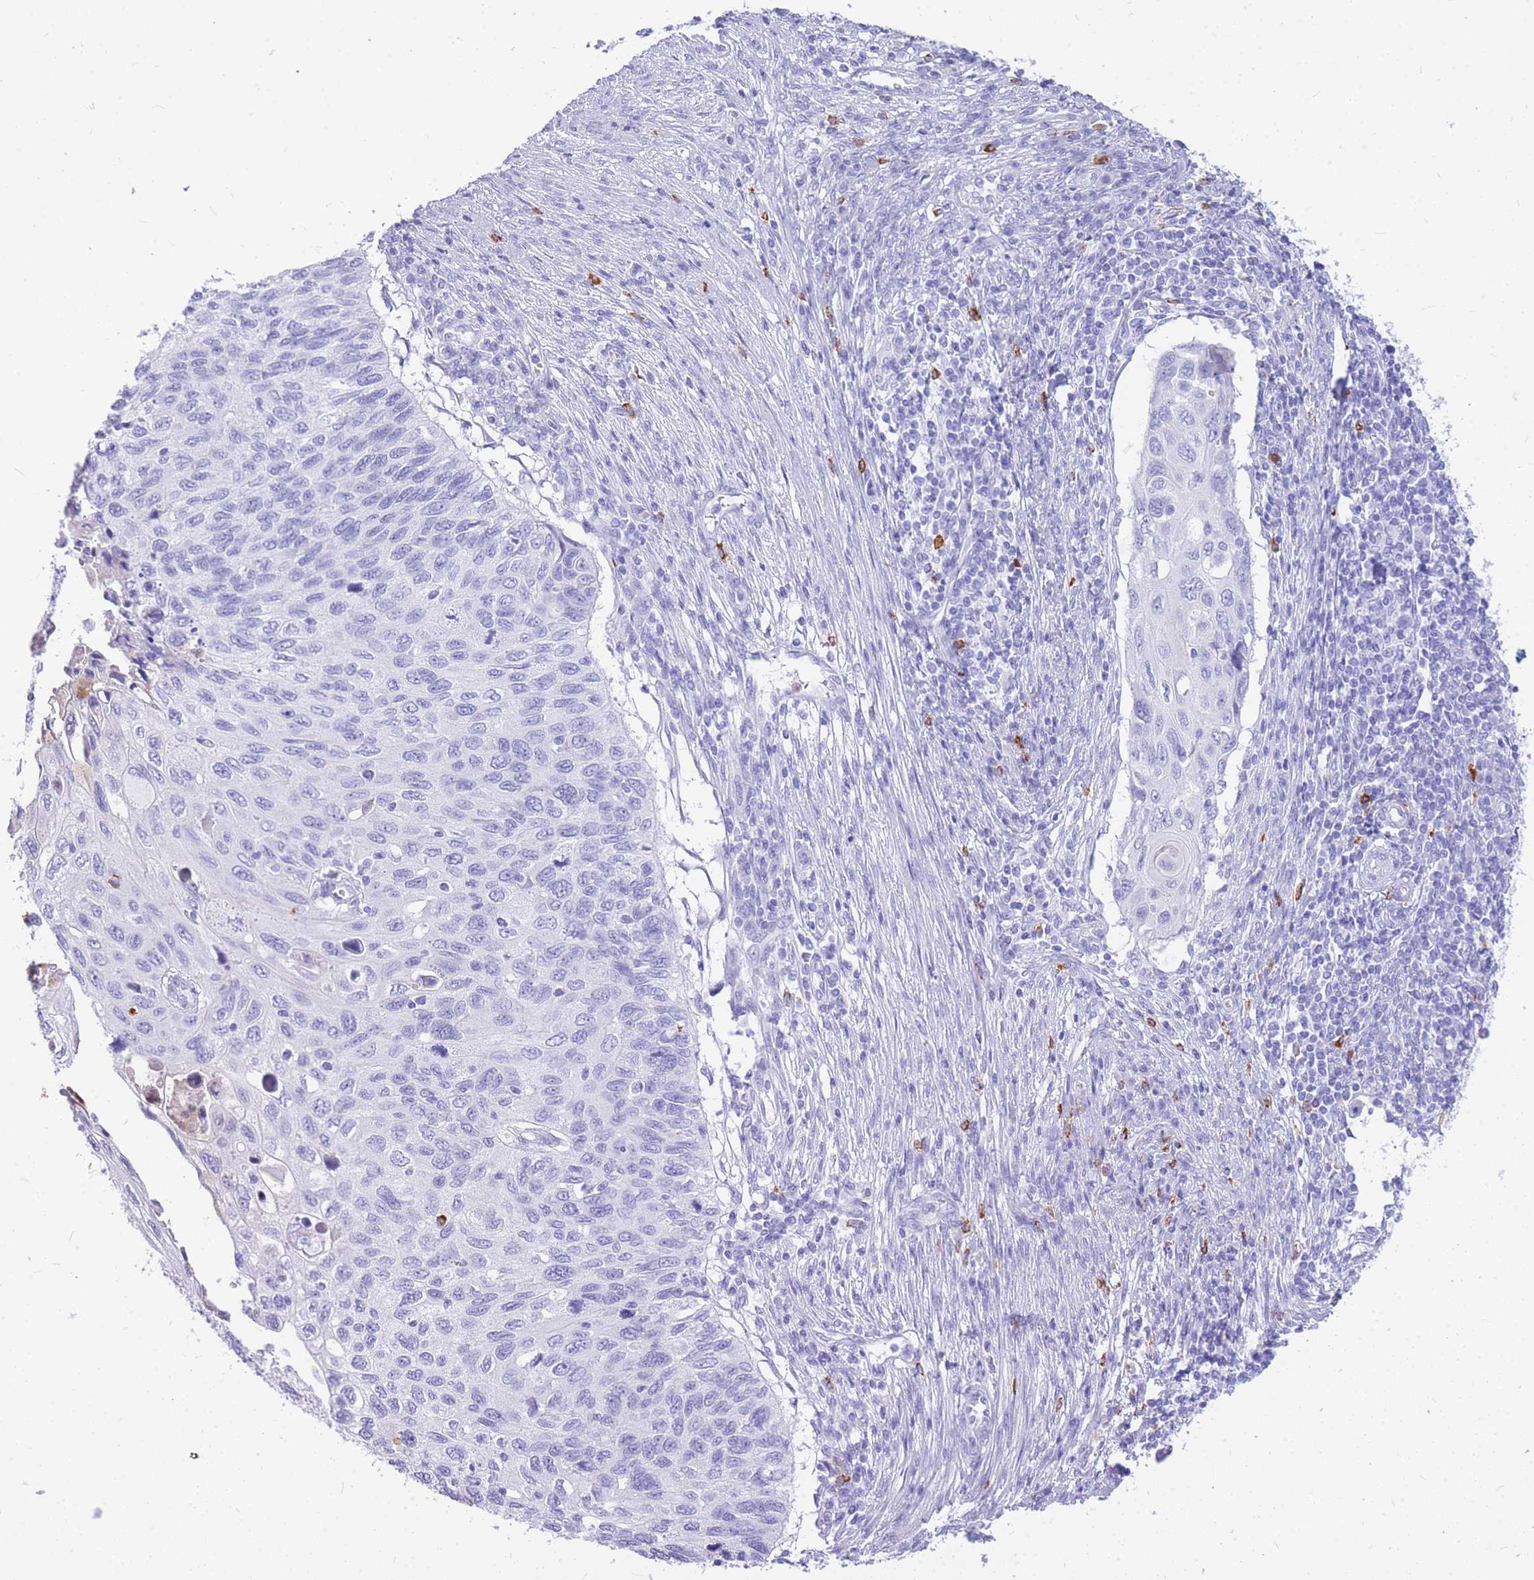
{"staining": {"intensity": "negative", "quantity": "none", "location": "none"}, "tissue": "cervical cancer", "cell_type": "Tumor cells", "image_type": "cancer", "snomed": [{"axis": "morphology", "description": "Squamous cell carcinoma, NOS"}, {"axis": "topography", "description": "Cervix"}], "caption": "An image of squamous cell carcinoma (cervical) stained for a protein displays no brown staining in tumor cells. (Brightfield microscopy of DAB (3,3'-diaminobenzidine) IHC at high magnification).", "gene": "HERC1", "patient": {"sex": "female", "age": 70}}